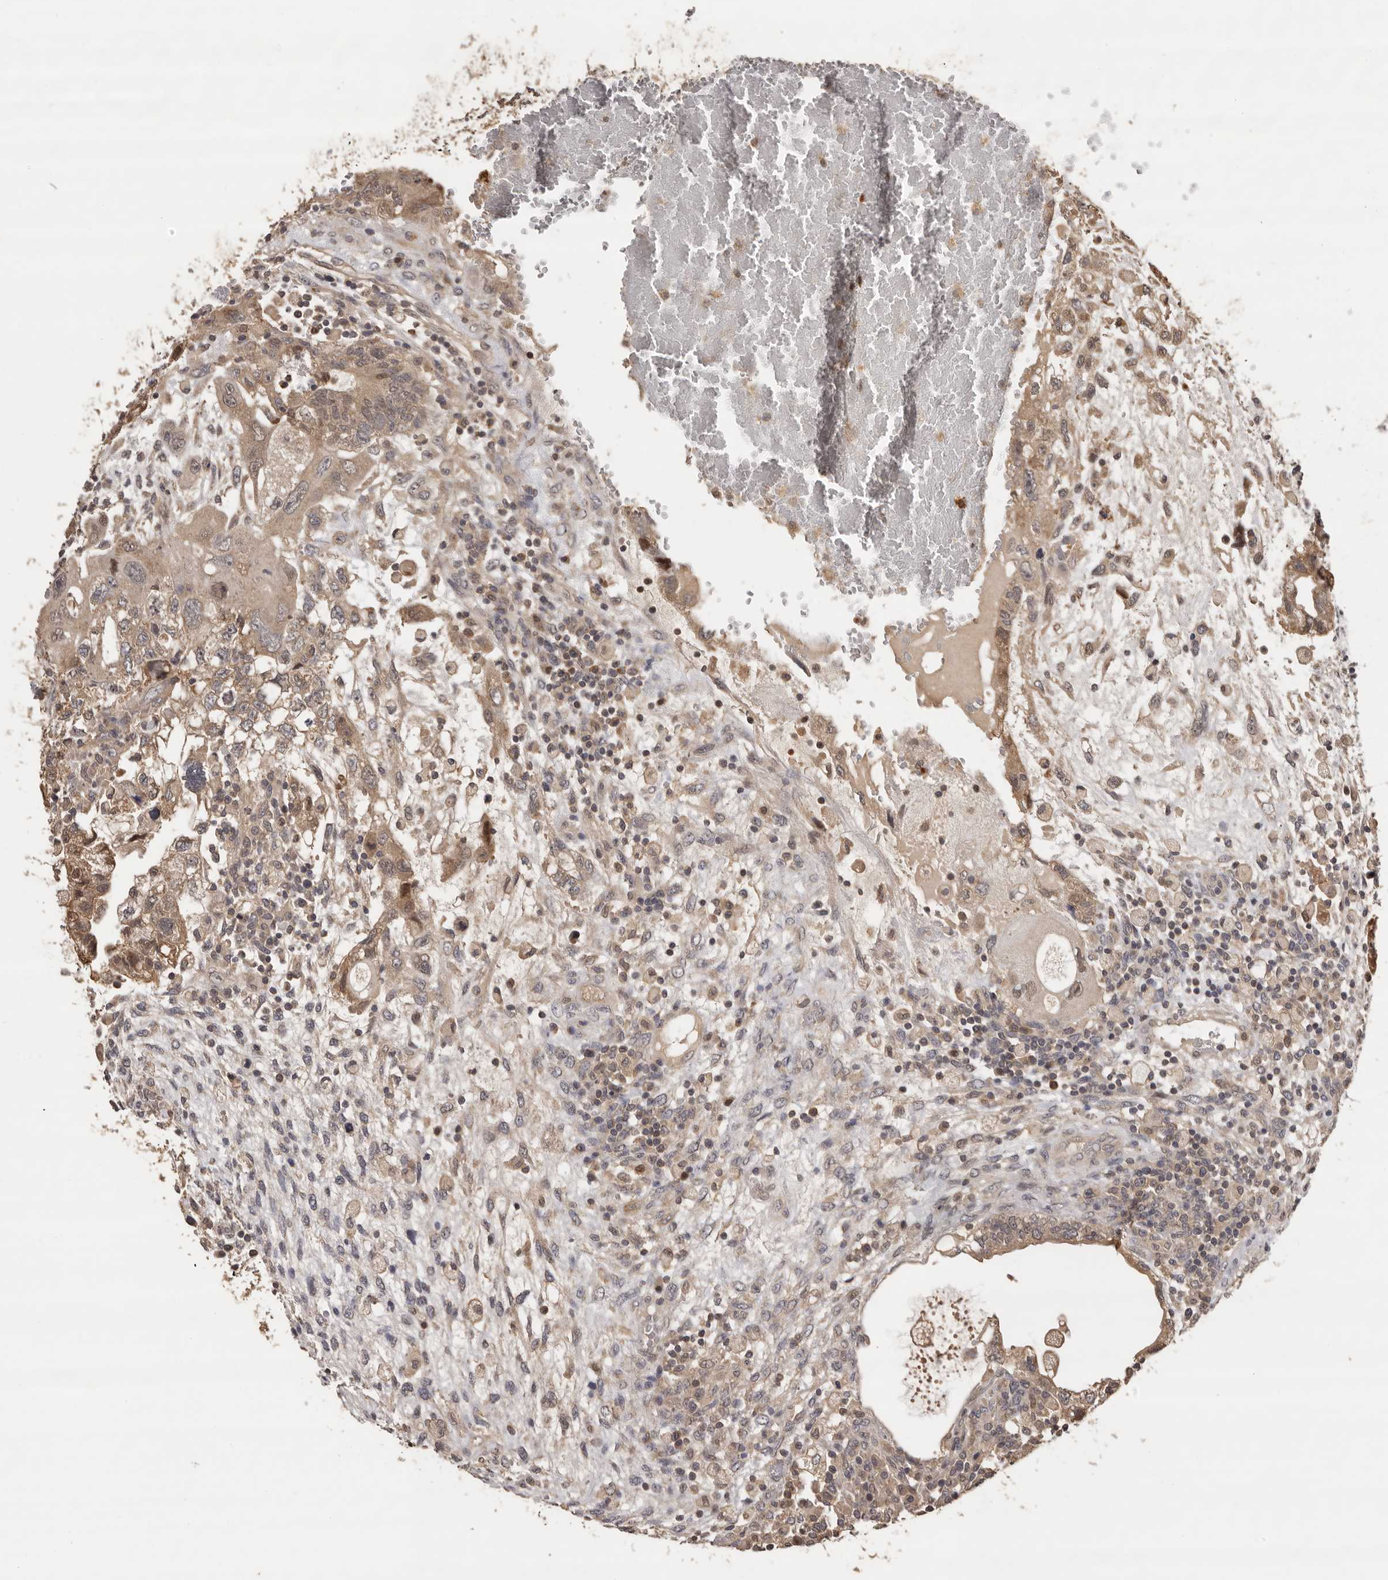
{"staining": {"intensity": "moderate", "quantity": ">75%", "location": "cytoplasmic/membranous"}, "tissue": "testis cancer", "cell_type": "Tumor cells", "image_type": "cancer", "snomed": [{"axis": "morphology", "description": "Carcinoma, Embryonal, NOS"}, {"axis": "topography", "description": "Testis"}], "caption": "Immunohistochemistry (IHC) (DAB) staining of human testis cancer demonstrates moderate cytoplasmic/membranous protein positivity in approximately >75% of tumor cells.", "gene": "KIF2B", "patient": {"sex": "male", "age": 36}}